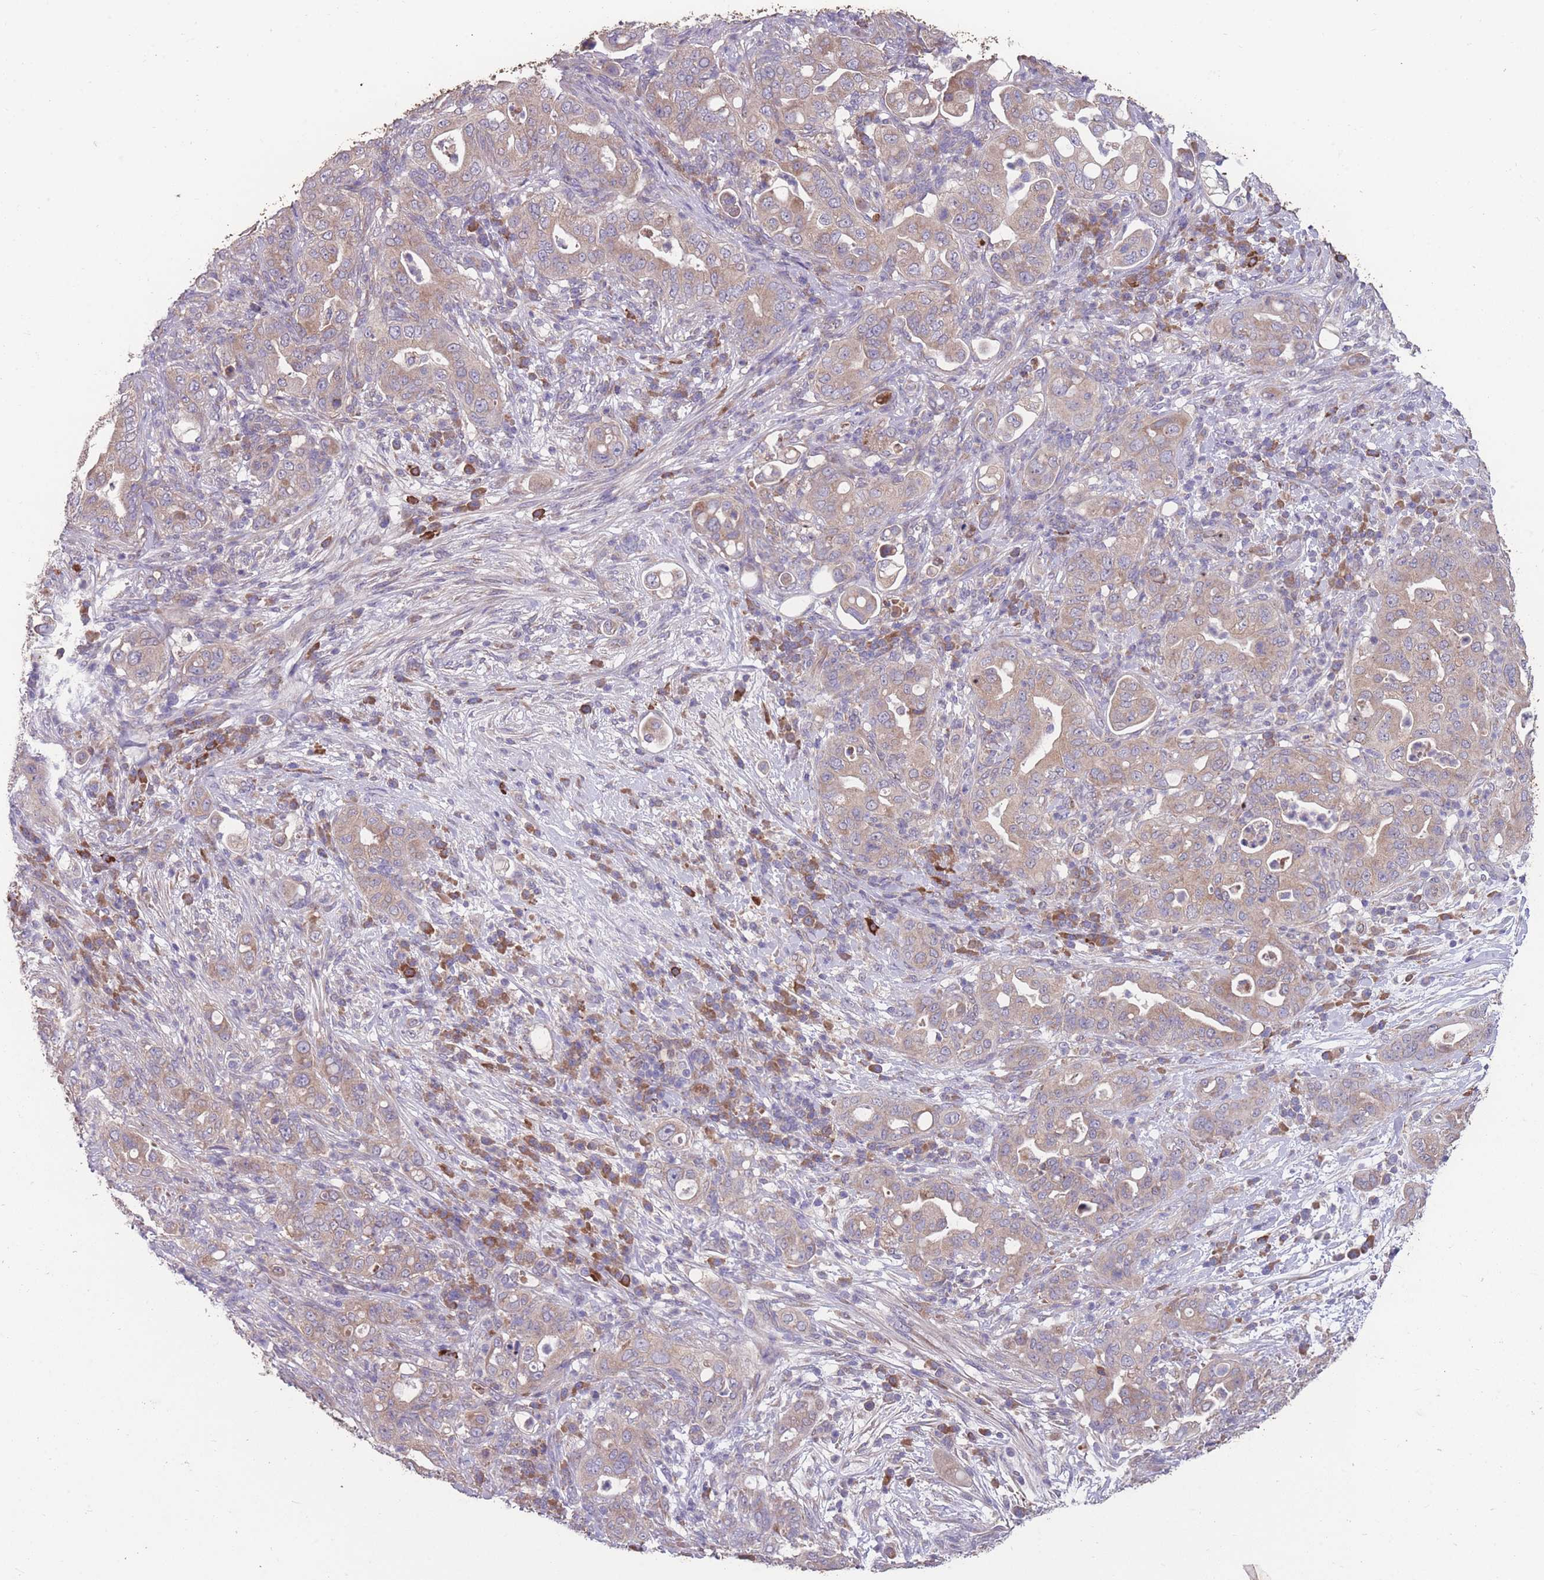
{"staining": {"intensity": "moderate", "quantity": ">75%", "location": "cytoplasmic/membranous"}, "tissue": "pancreatic cancer", "cell_type": "Tumor cells", "image_type": "cancer", "snomed": [{"axis": "morphology", "description": "Normal tissue, NOS"}, {"axis": "morphology", "description": "Adenocarcinoma, NOS"}, {"axis": "topography", "description": "Lymph node"}, {"axis": "topography", "description": "Pancreas"}], "caption": "Brown immunohistochemical staining in human adenocarcinoma (pancreatic) exhibits moderate cytoplasmic/membranous staining in approximately >75% of tumor cells.", "gene": "STIM2", "patient": {"sex": "female", "age": 67}}